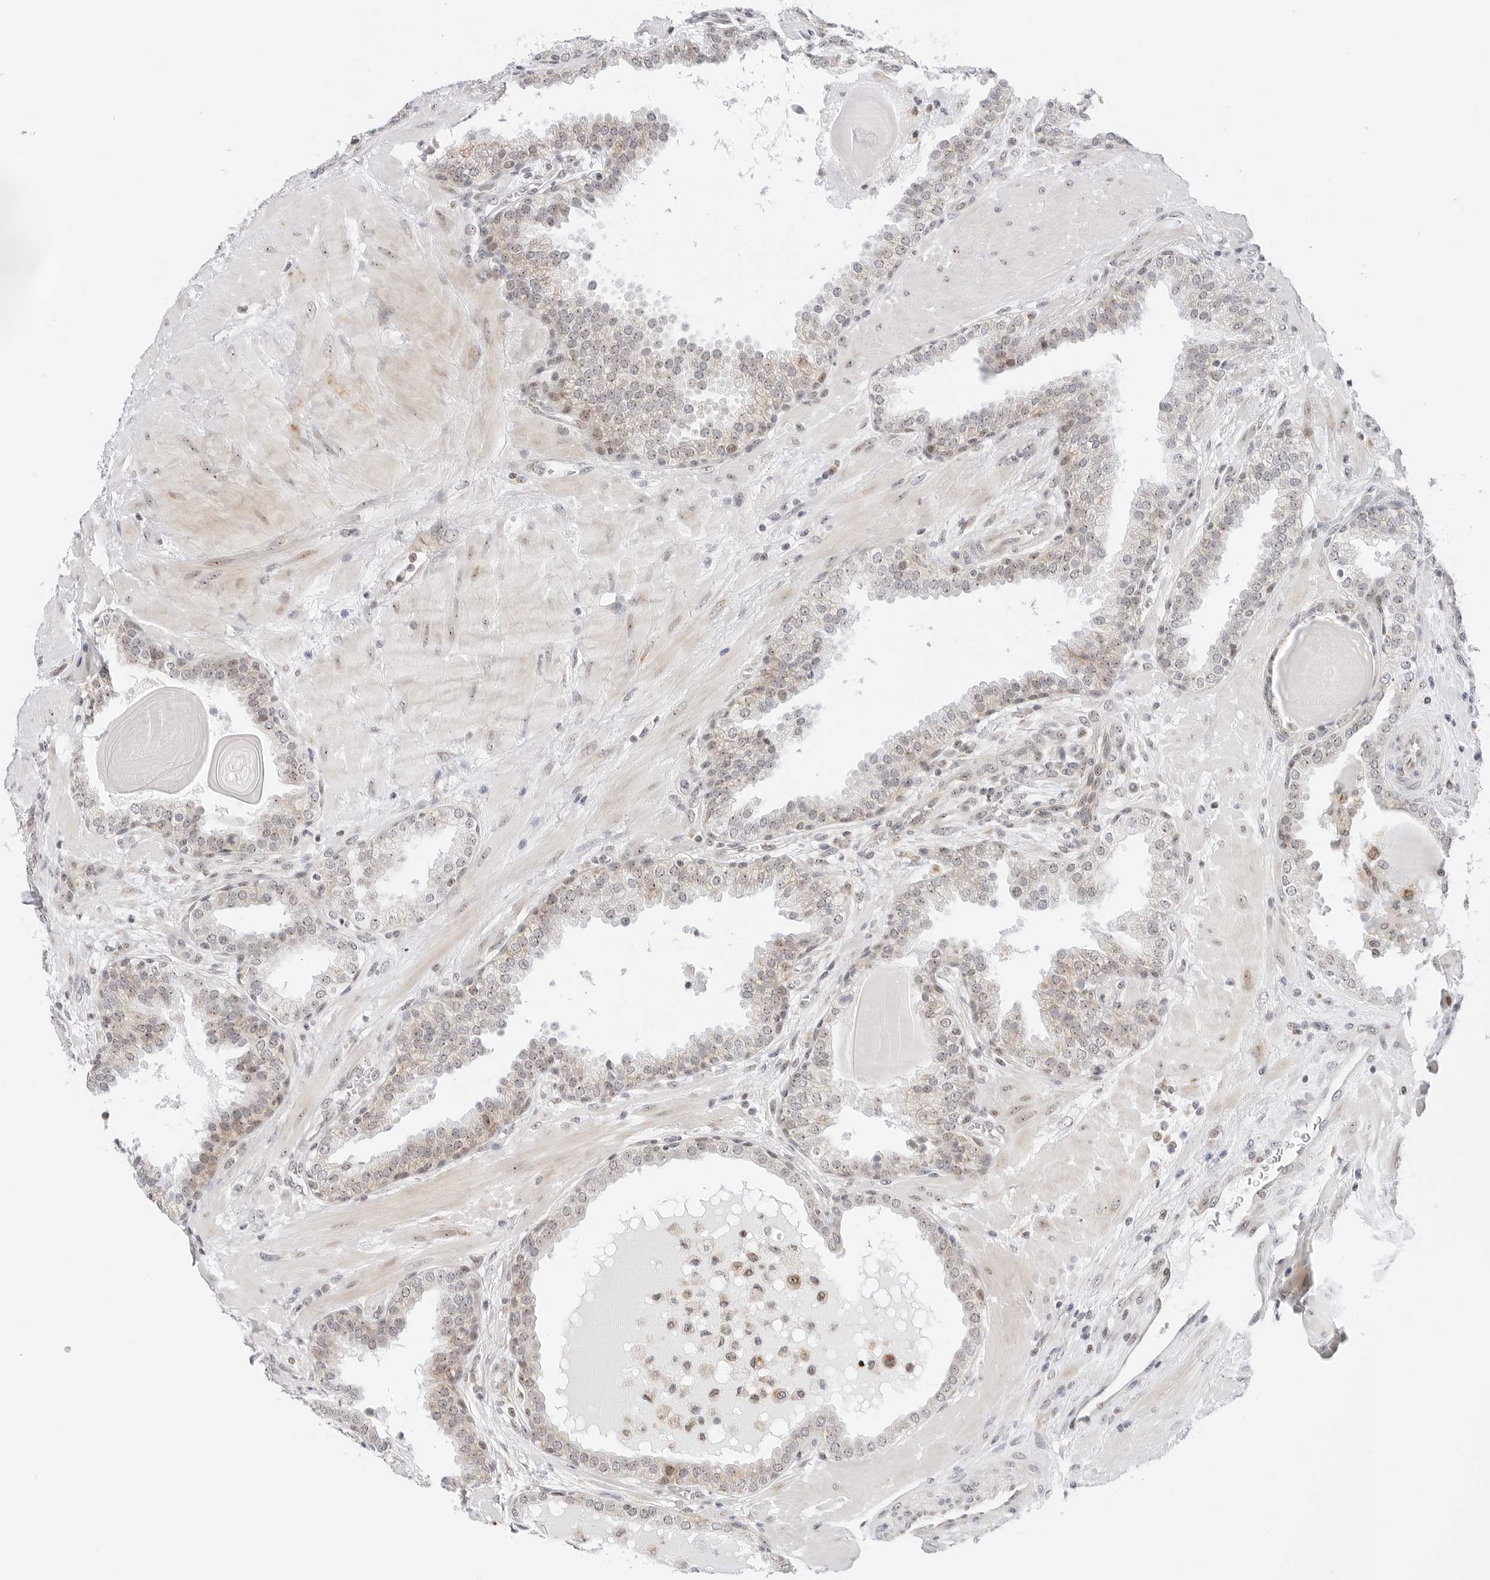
{"staining": {"intensity": "weak", "quantity": "25%-75%", "location": "cytoplasmic/membranous,nuclear"}, "tissue": "prostate", "cell_type": "Glandular cells", "image_type": "normal", "snomed": [{"axis": "morphology", "description": "Normal tissue, NOS"}, {"axis": "topography", "description": "Prostate"}], "caption": "Prostate stained with DAB immunohistochemistry demonstrates low levels of weak cytoplasmic/membranous,nuclear staining in approximately 25%-75% of glandular cells.", "gene": "RIMKLA", "patient": {"sex": "male", "age": 51}}